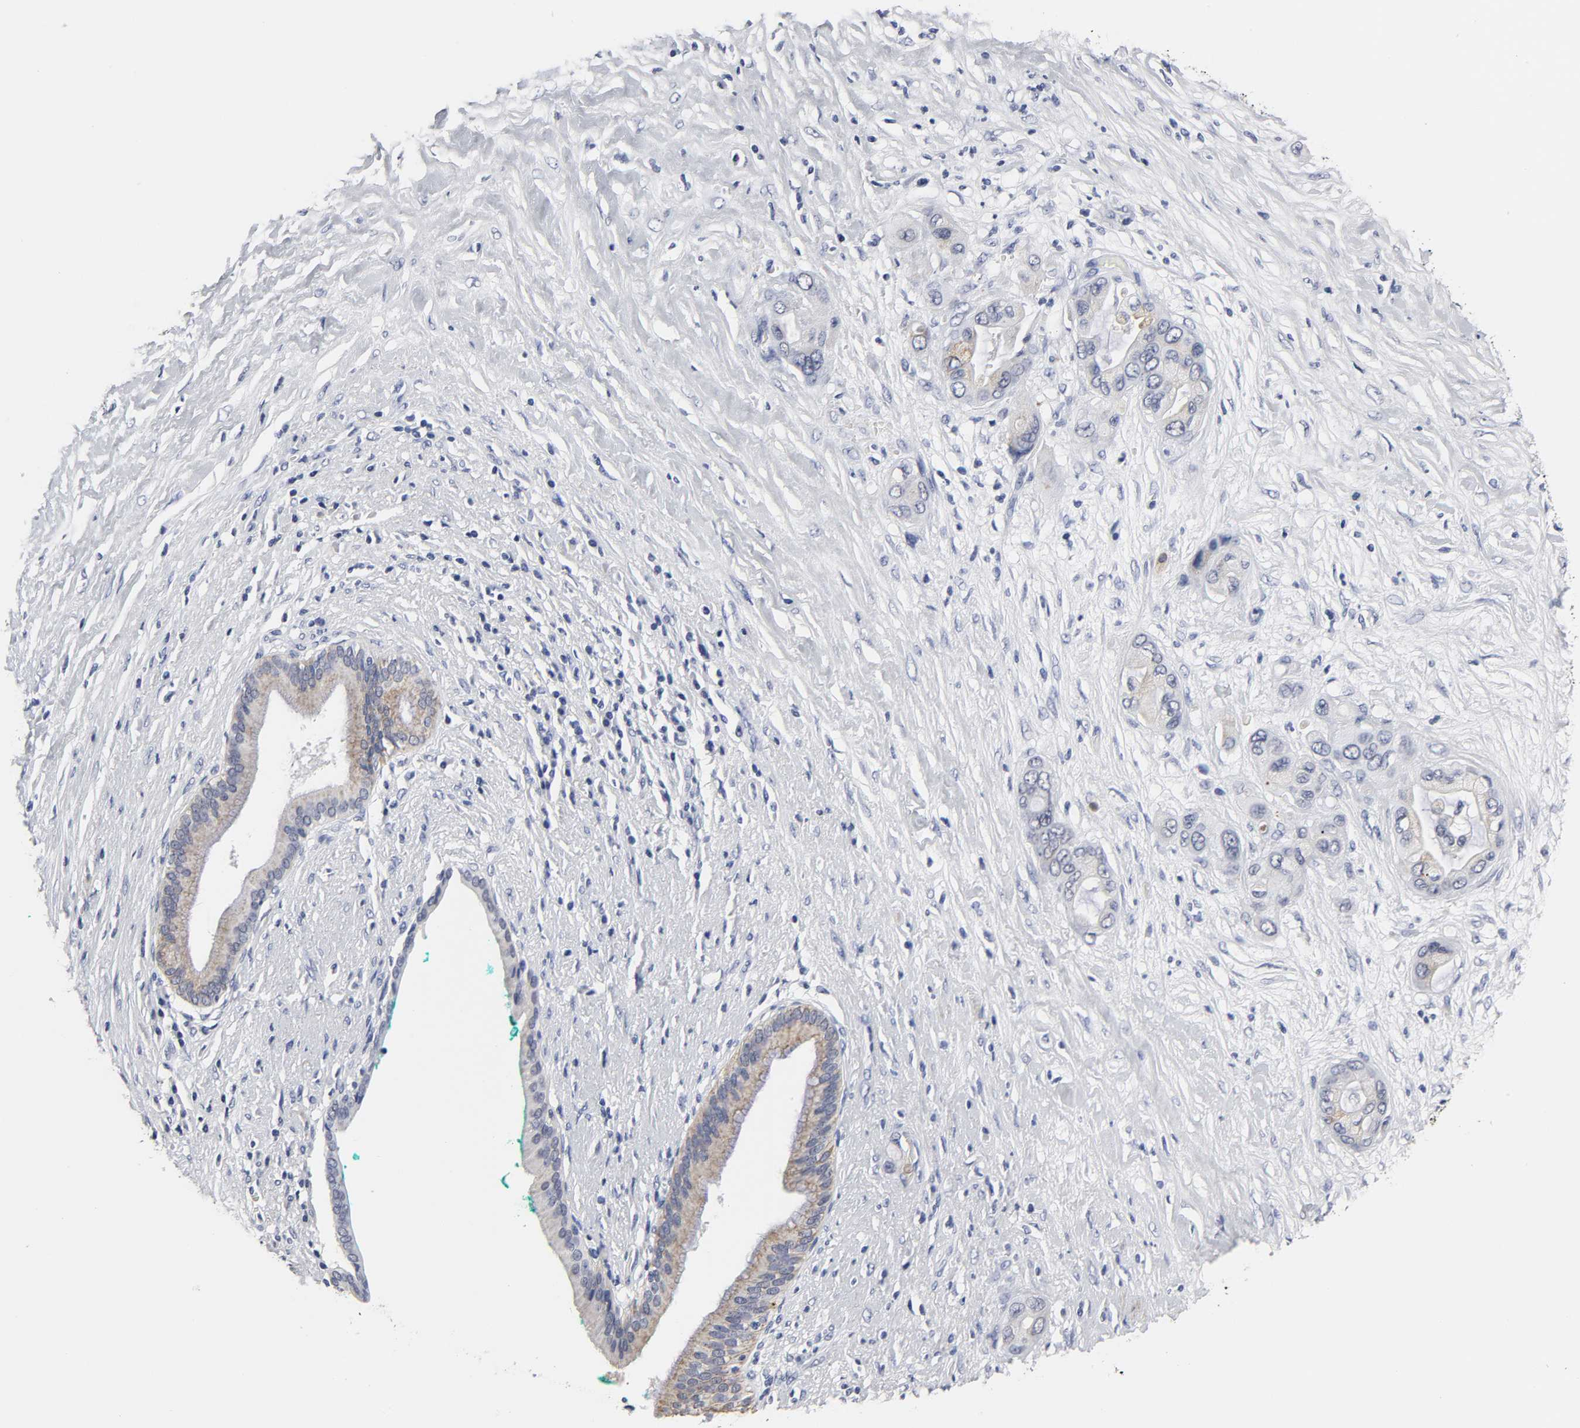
{"staining": {"intensity": "weak", "quantity": "<25%", "location": "cytoplasmic/membranous"}, "tissue": "pancreatic cancer", "cell_type": "Tumor cells", "image_type": "cancer", "snomed": [{"axis": "morphology", "description": "Adenocarcinoma, NOS"}, {"axis": "topography", "description": "Pancreas"}], "caption": "Immunohistochemical staining of pancreatic cancer (adenocarcinoma) displays no significant positivity in tumor cells.", "gene": "GRHL2", "patient": {"sex": "female", "age": 59}}